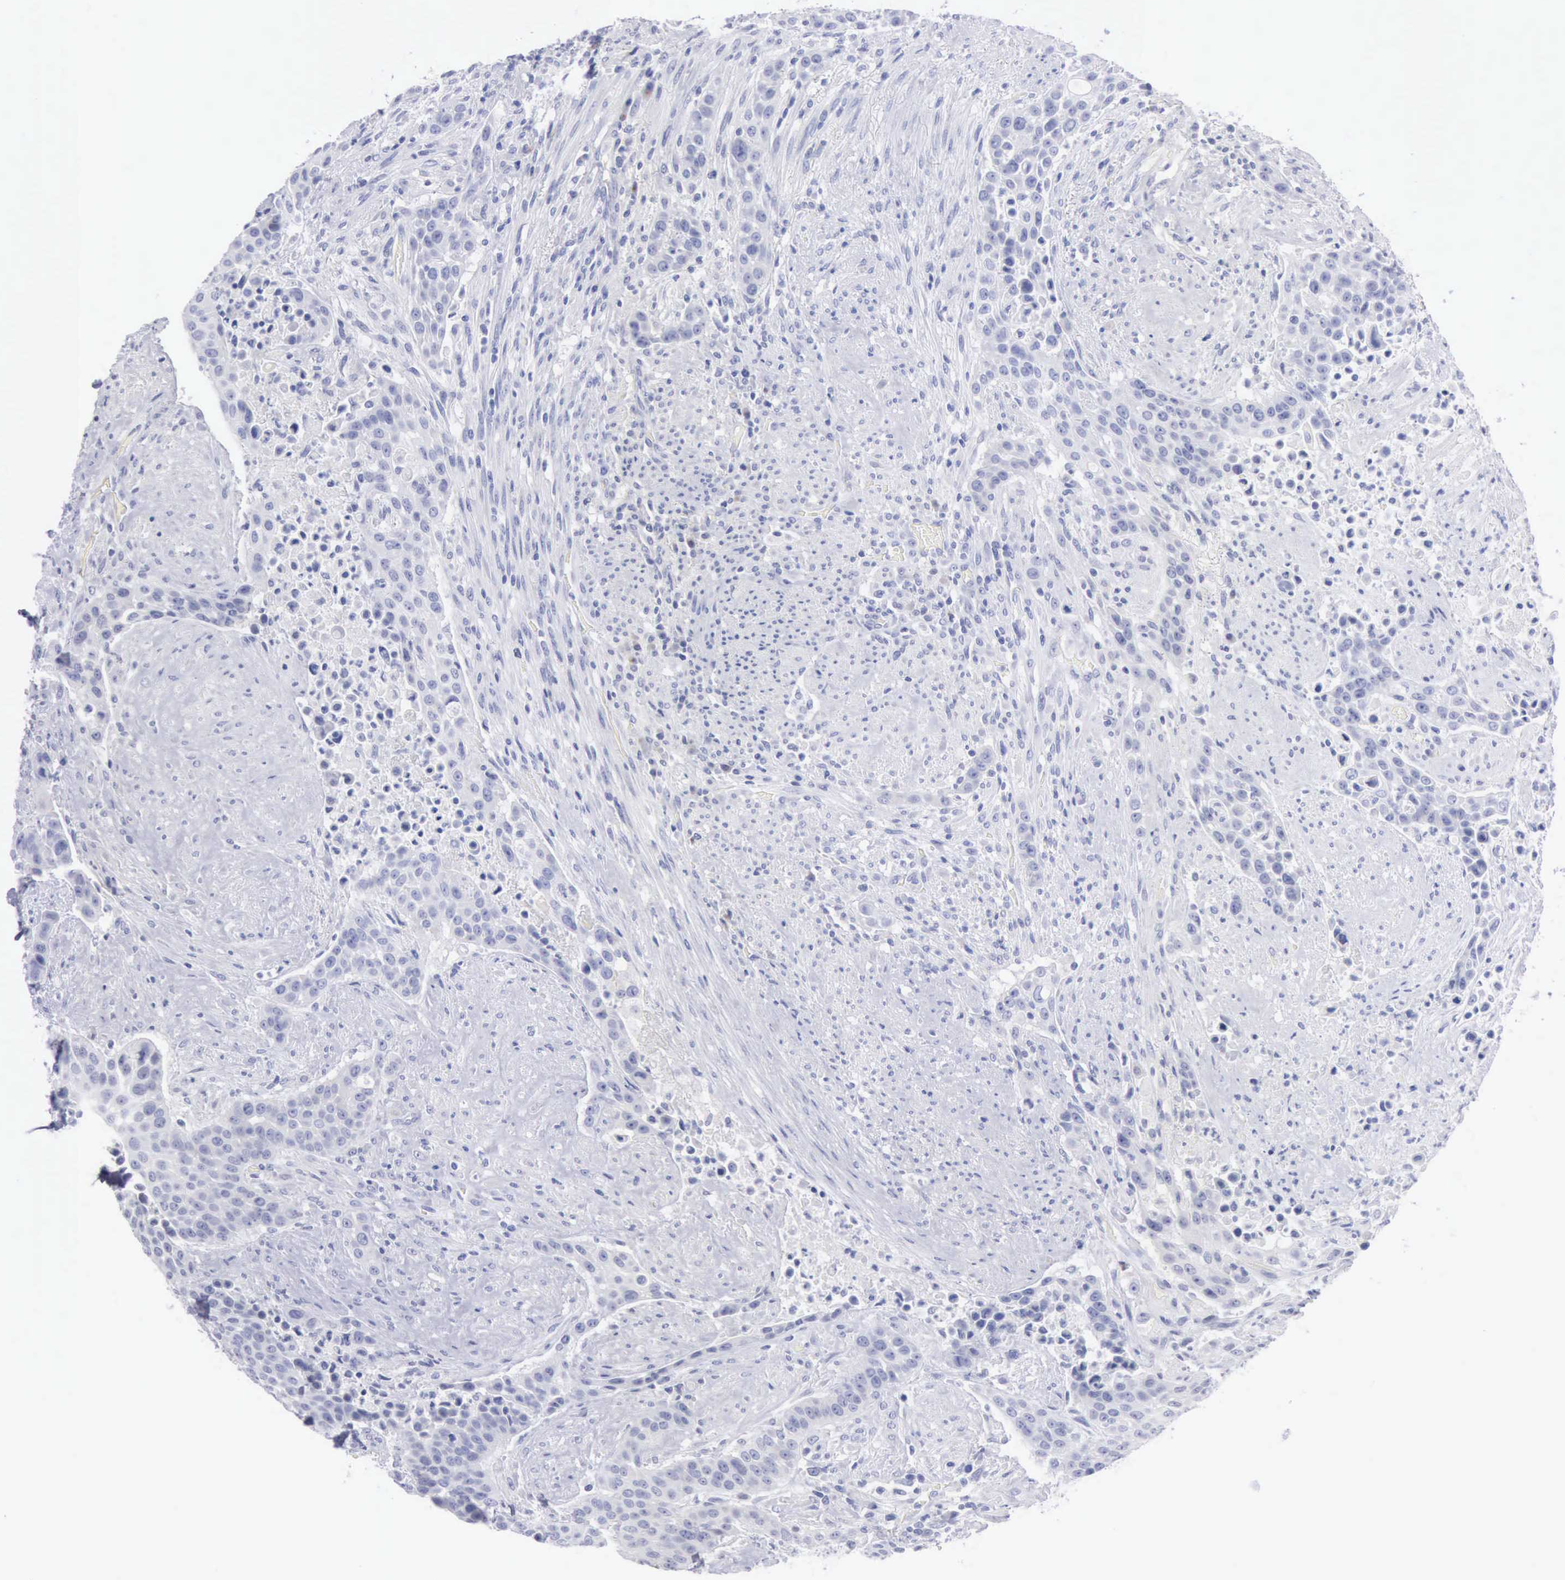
{"staining": {"intensity": "negative", "quantity": "none", "location": "none"}, "tissue": "urothelial cancer", "cell_type": "Tumor cells", "image_type": "cancer", "snomed": [{"axis": "morphology", "description": "Urothelial carcinoma, High grade"}, {"axis": "topography", "description": "Urinary bladder"}], "caption": "Human urothelial cancer stained for a protein using immunohistochemistry (IHC) shows no positivity in tumor cells.", "gene": "ANGEL1", "patient": {"sex": "male", "age": 74}}